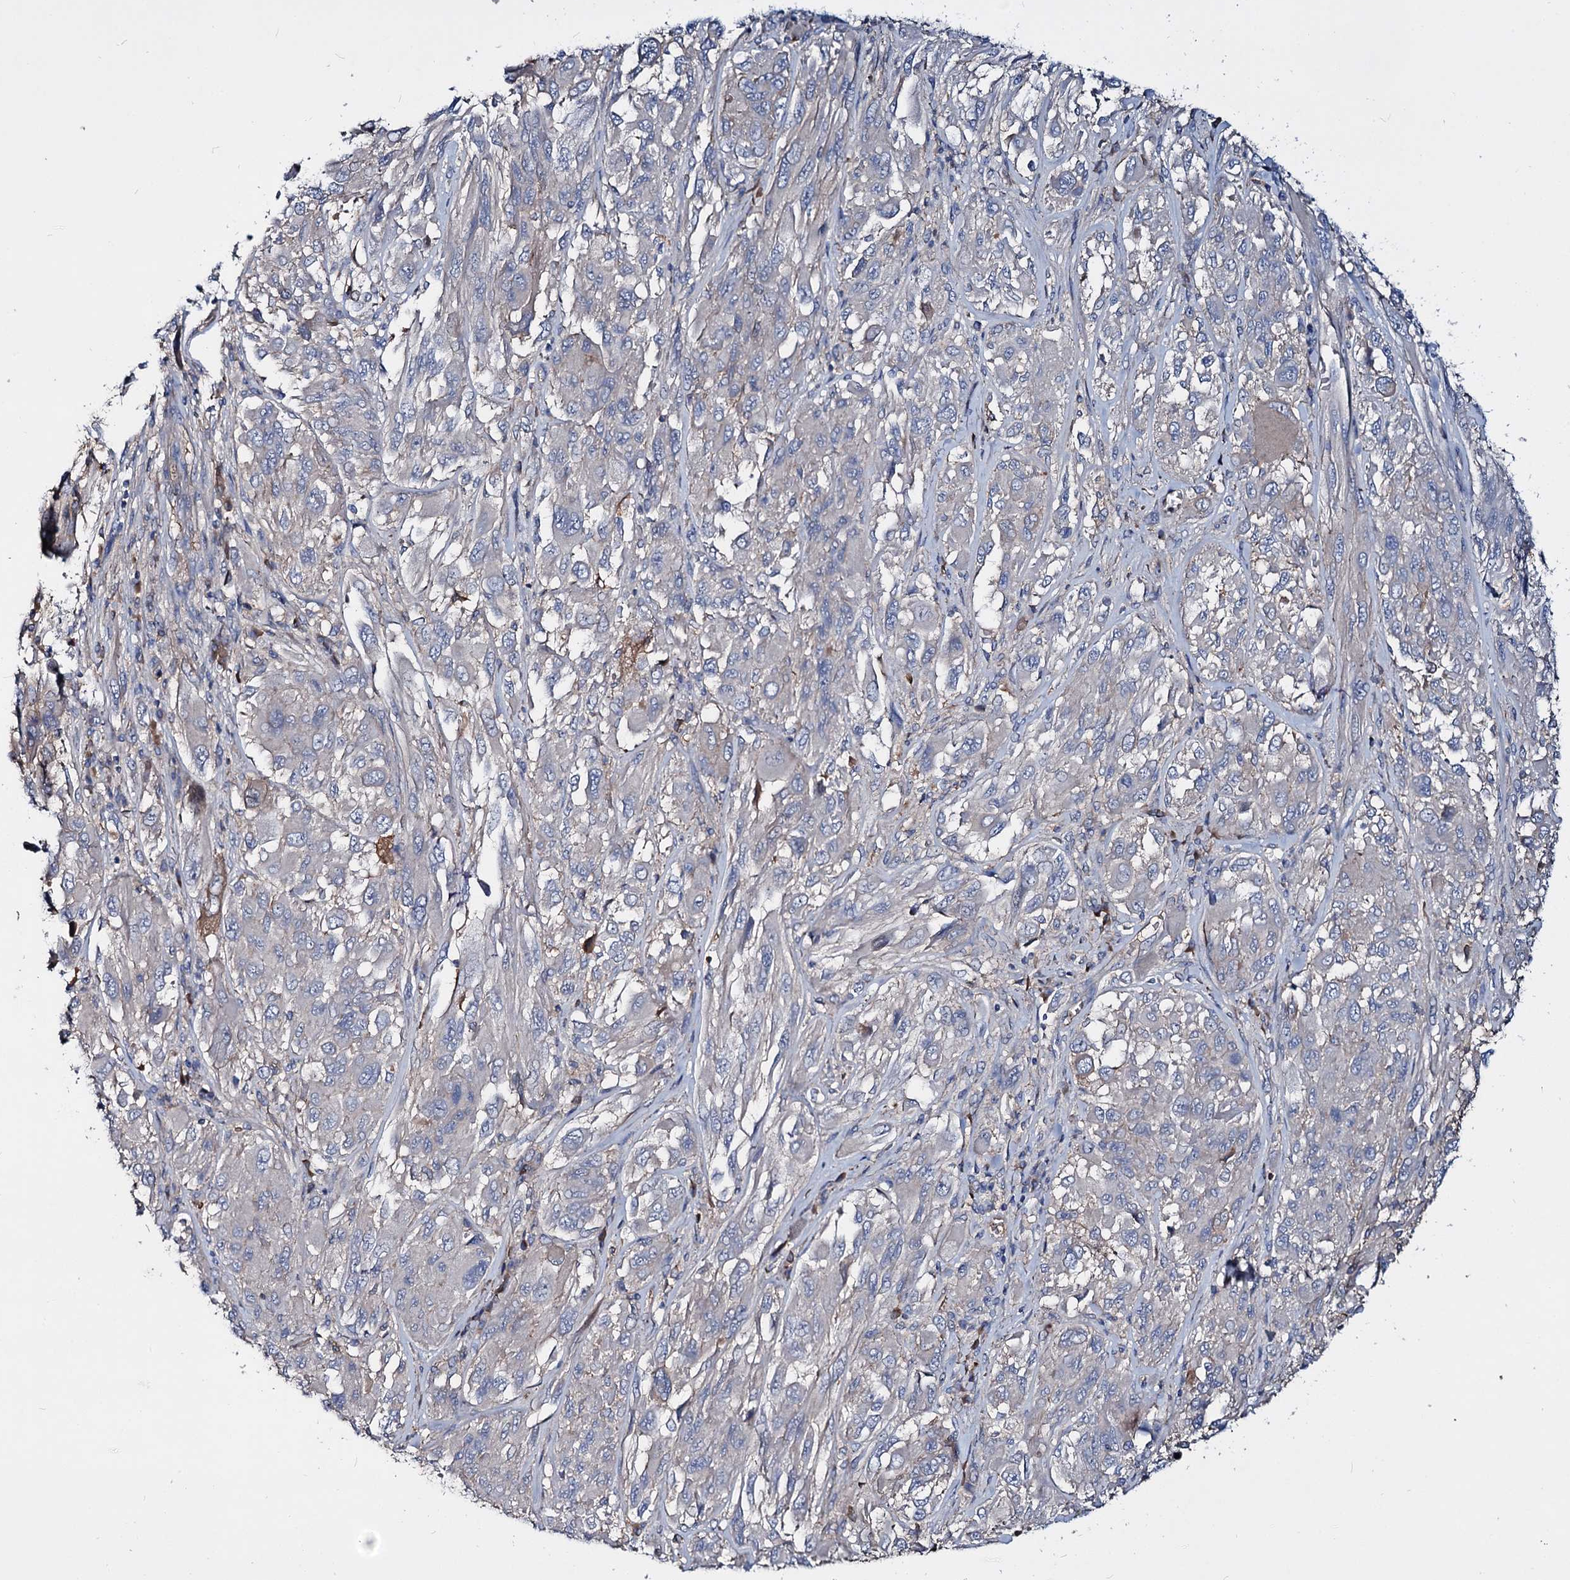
{"staining": {"intensity": "negative", "quantity": "none", "location": "none"}, "tissue": "melanoma", "cell_type": "Tumor cells", "image_type": "cancer", "snomed": [{"axis": "morphology", "description": "Malignant melanoma, NOS"}, {"axis": "topography", "description": "Skin"}], "caption": "An IHC image of malignant melanoma is shown. There is no staining in tumor cells of malignant melanoma.", "gene": "ACY3", "patient": {"sex": "female", "age": 91}}